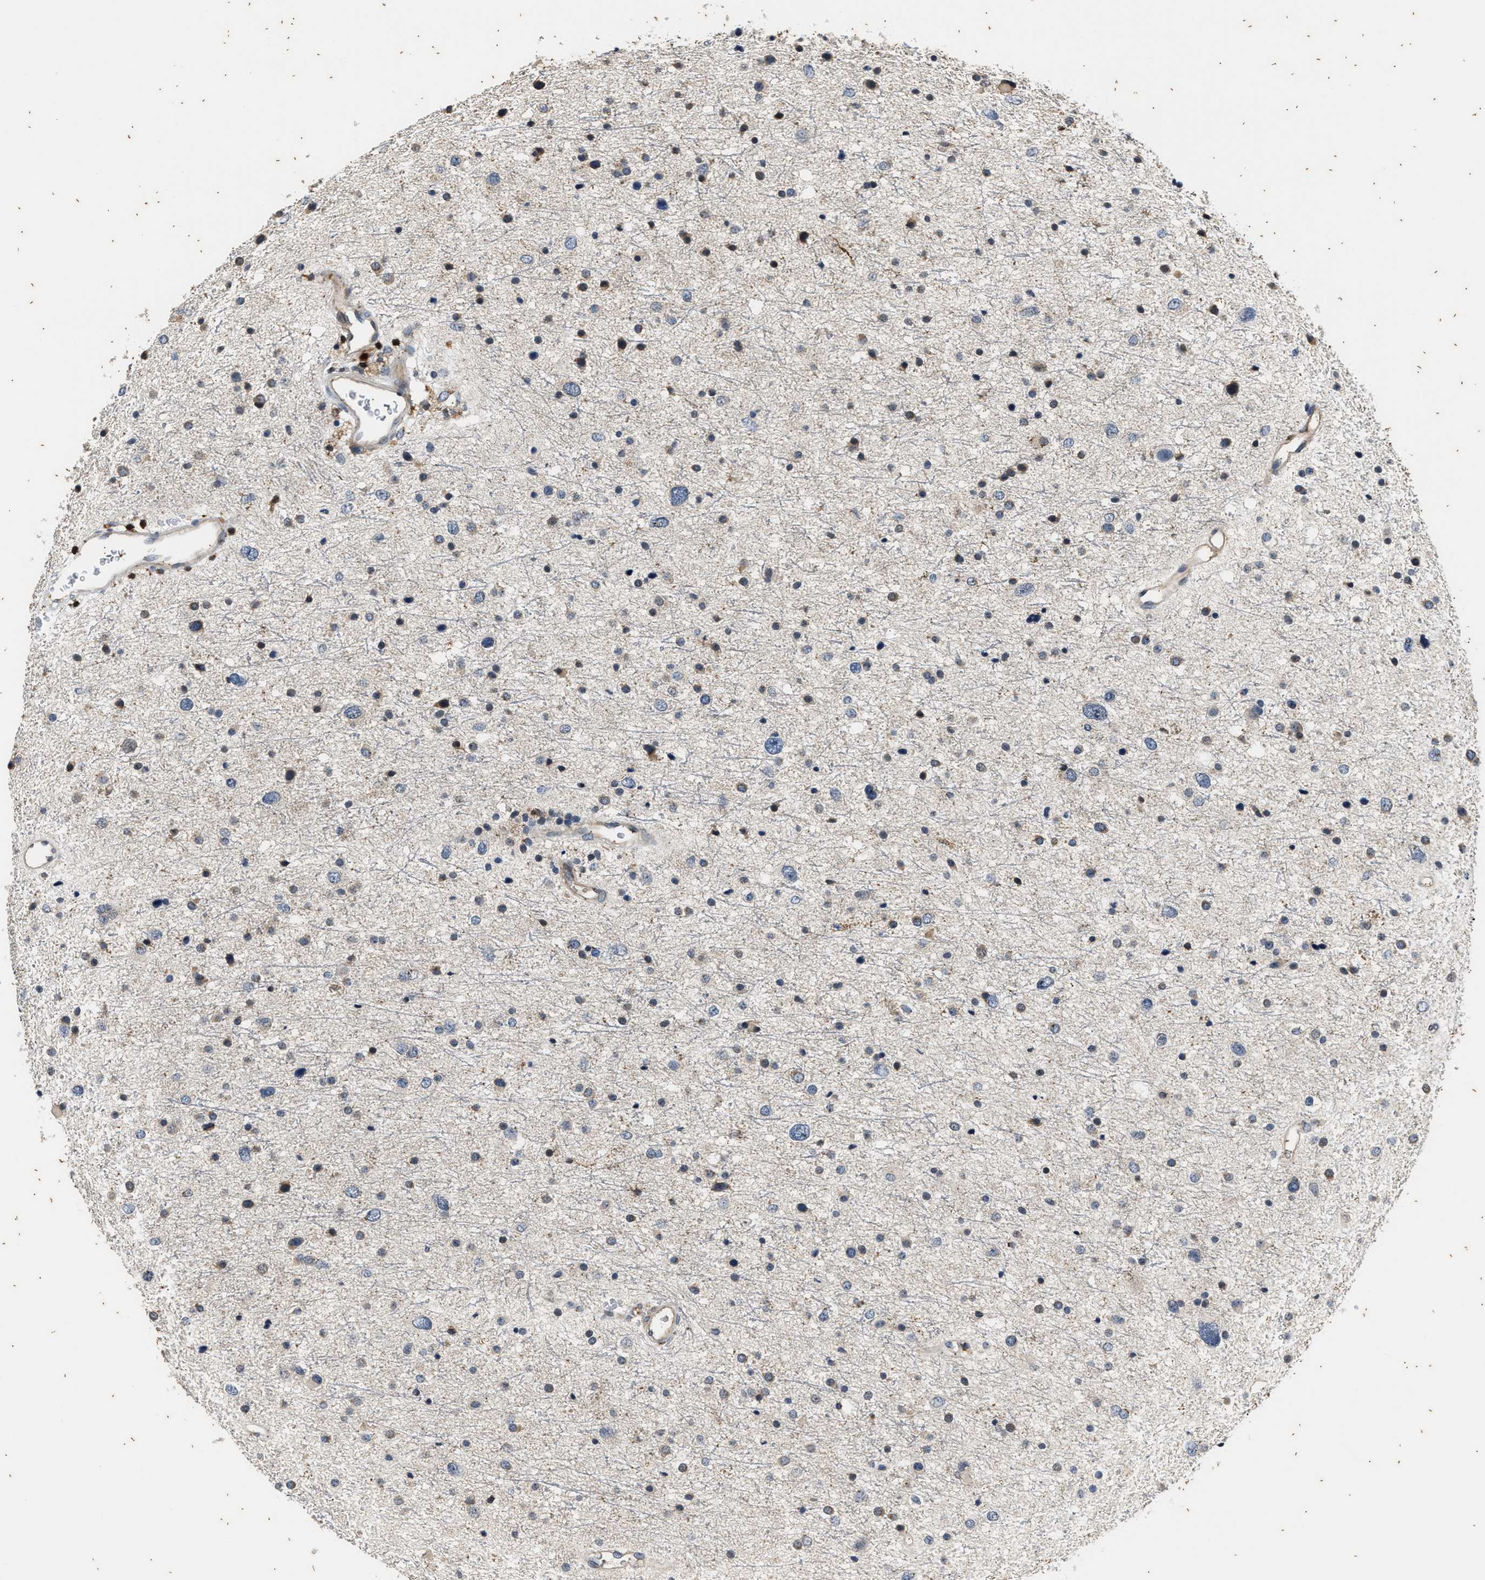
{"staining": {"intensity": "weak", "quantity": "<25%", "location": "cytoplasmic/membranous"}, "tissue": "glioma", "cell_type": "Tumor cells", "image_type": "cancer", "snomed": [{"axis": "morphology", "description": "Glioma, malignant, Low grade"}, {"axis": "topography", "description": "Brain"}], "caption": "Immunohistochemical staining of human glioma shows no significant expression in tumor cells. (Stains: DAB immunohistochemistry (IHC) with hematoxylin counter stain, Microscopy: brightfield microscopy at high magnification).", "gene": "PTPN7", "patient": {"sex": "female", "age": 37}}